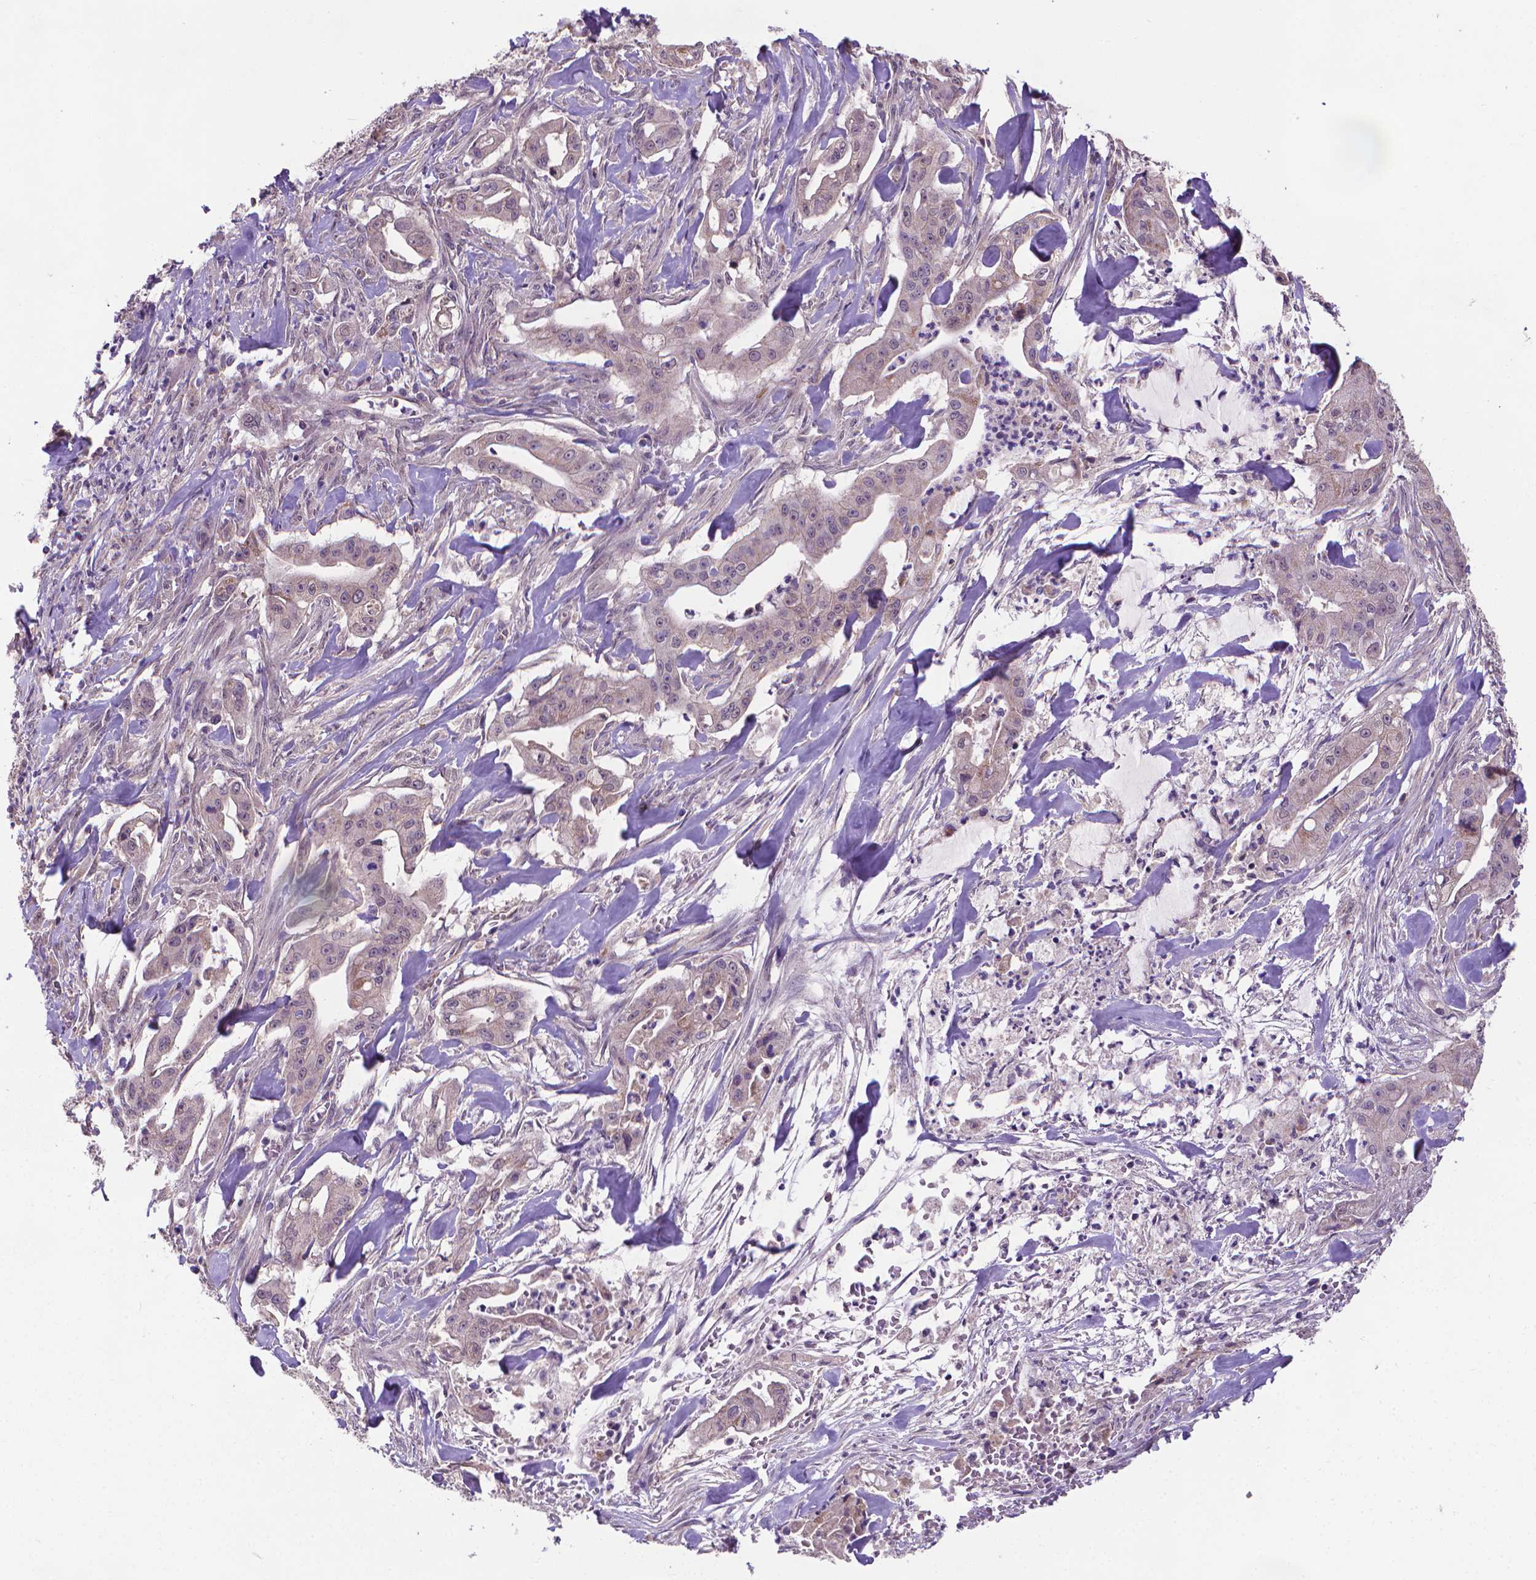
{"staining": {"intensity": "negative", "quantity": "none", "location": "none"}, "tissue": "pancreatic cancer", "cell_type": "Tumor cells", "image_type": "cancer", "snomed": [{"axis": "morphology", "description": "Normal tissue, NOS"}, {"axis": "morphology", "description": "Inflammation, NOS"}, {"axis": "morphology", "description": "Adenocarcinoma, NOS"}, {"axis": "topography", "description": "Pancreas"}], "caption": "IHC of human pancreatic cancer reveals no expression in tumor cells. Nuclei are stained in blue.", "gene": "GPR63", "patient": {"sex": "male", "age": 57}}